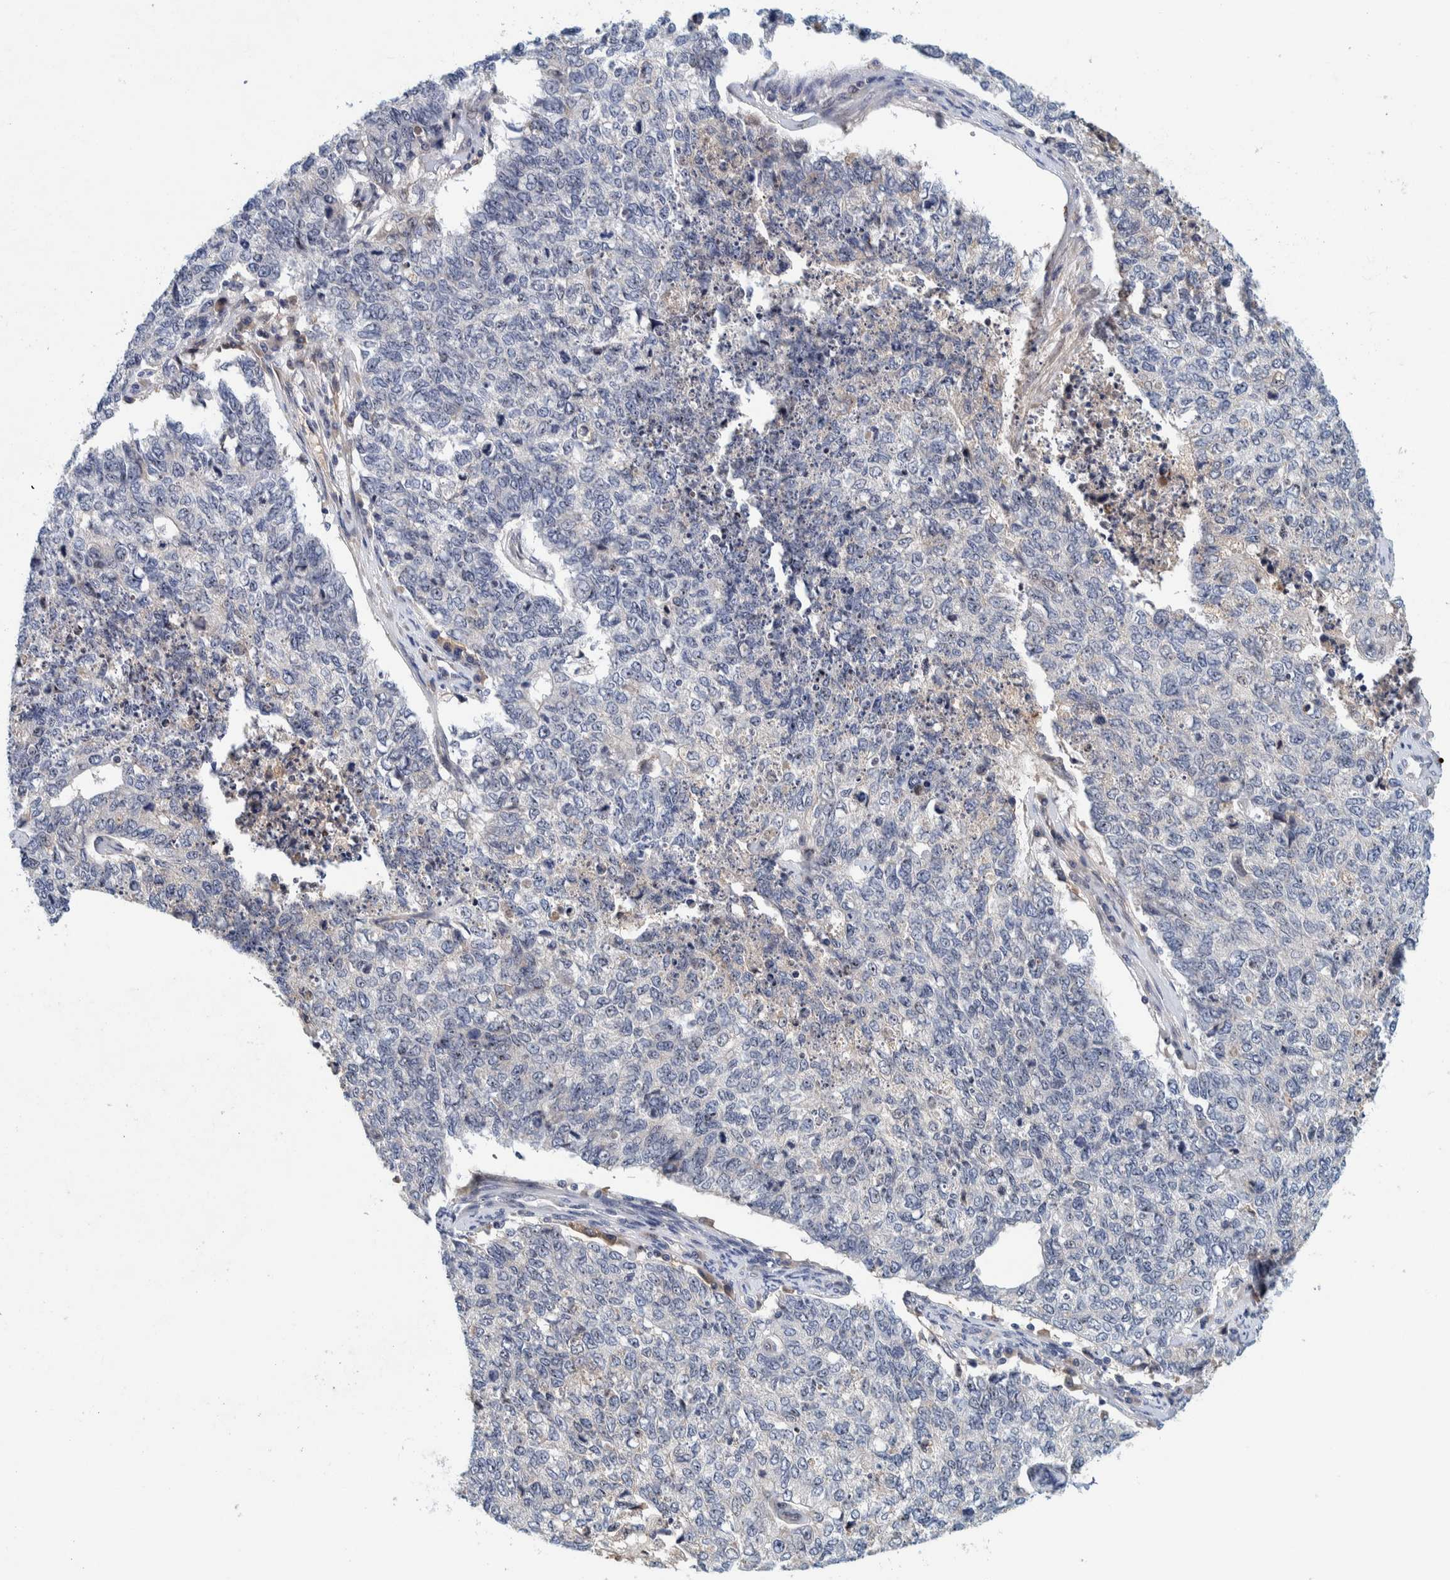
{"staining": {"intensity": "negative", "quantity": "none", "location": "none"}, "tissue": "cervical cancer", "cell_type": "Tumor cells", "image_type": "cancer", "snomed": [{"axis": "morphology", "description": "Squamous cell carcinoma, NOS"}, {"axis": "topography", "description": "Cervix"}], "caption": "Immunohistochemical staining of human cervical cancer exhibits no significant staining in tumor cells.", "gene": "NOL11", "patient": {"sex": "female", "age": 63}}